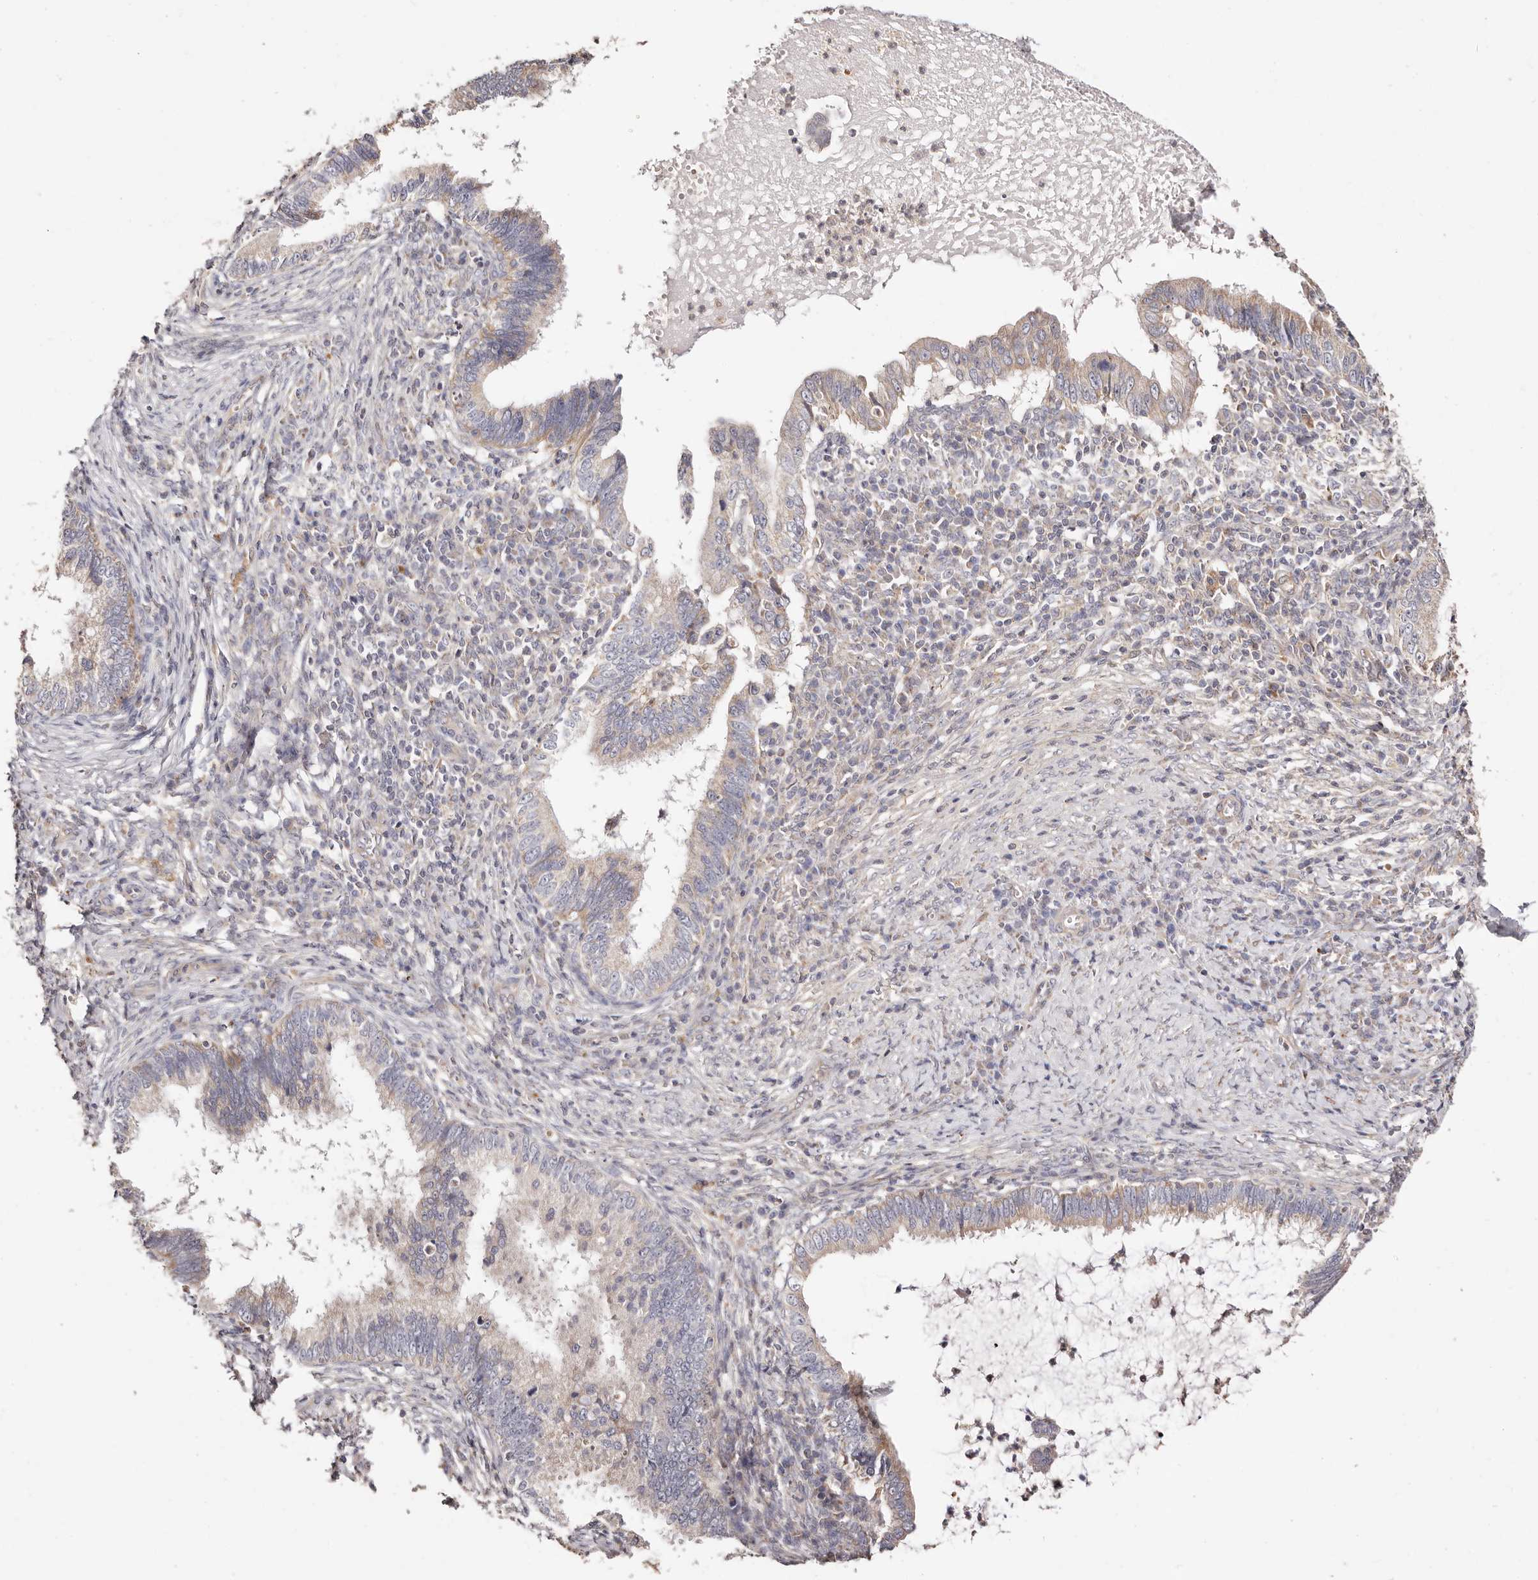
{"staining": {"intensity": "weak", "quantity": "25%-75%", "location": "cytoplasmic/membranous"}, "tissue": "cervical cancer", "cell_type": "Tumor cells", "image_type": "cancer", "snomed": [{"axis": "morphology", "description": "Adenocarcinoma, NOS"}, {"axis": "topography", "description": "Cervix"}], "caption": "IHC of human cervical cancer (adenocarcinoma) displays low levels of weak cytoplasmic/membranous positivity in about 25%-75% of tumor cells.", "gene": "MAPK1", "patient": {"sex": "female", "age": 36}}